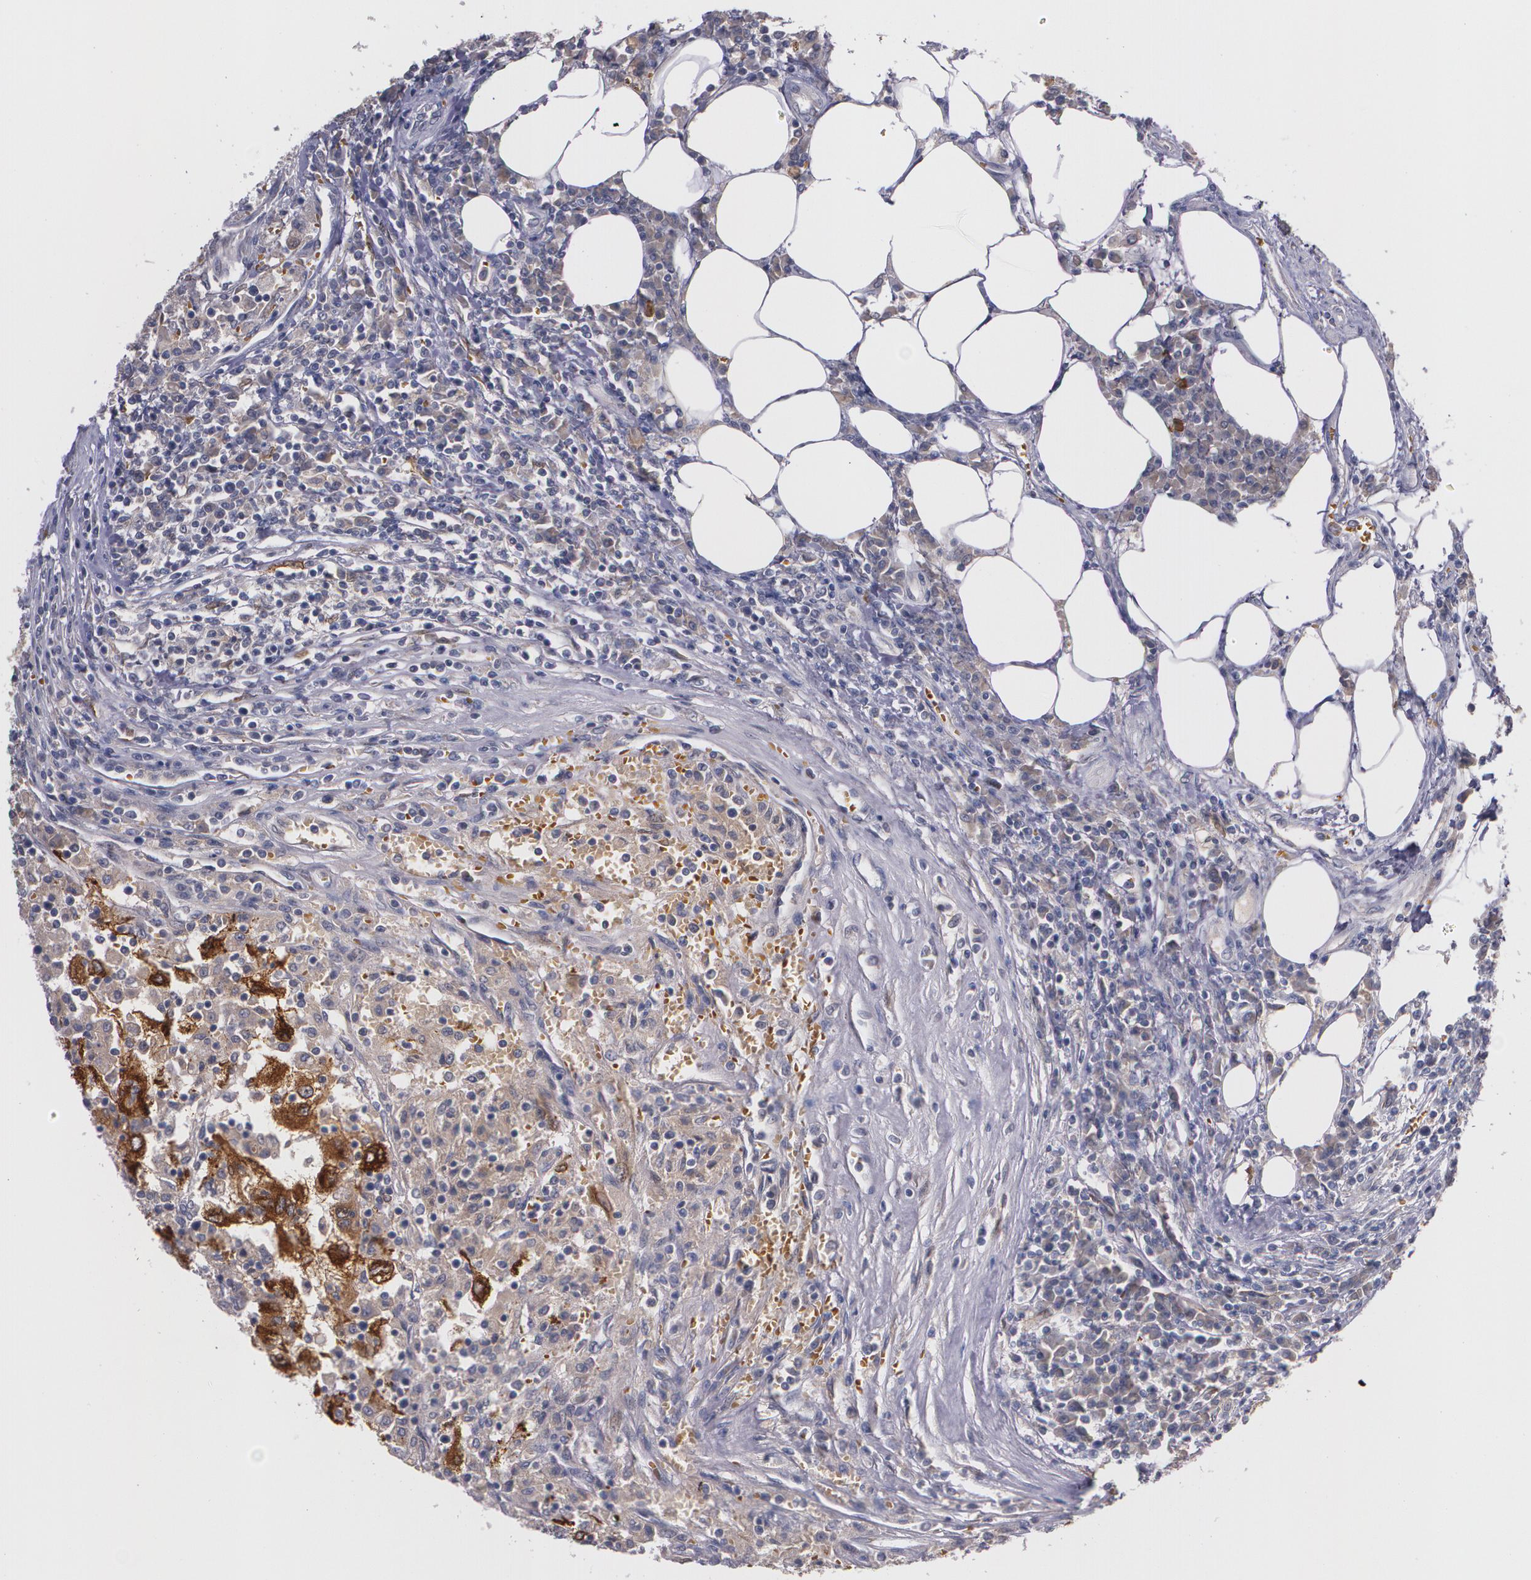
{"staining": {"intensity": "strong", "quantity": "<25%", "location": "cytoplasmic/membranous"}, "tissue": "renal cancer", "cell_type": "Tumor cells", "image_type": "cancer", "snomed": [{"axis": "morphology", "description": "Normal tissue, NOS"}, {"axis": "morphology", "description": "Adenocarcinoma, NOS"}, {"axis": "topography", "description": "Kidney"}], "caption": "Immunohistochemistry (IHC) (DAB (3,3'-diaminobenzidine)) staining of human renal cancer (adenocarcinoma) reveals strong cytoplasmic/membranous protein expression in approximately <25% of tumor cells.", "gene": "IFNGR2", "patient": {"sex": "male", "age": 71}}